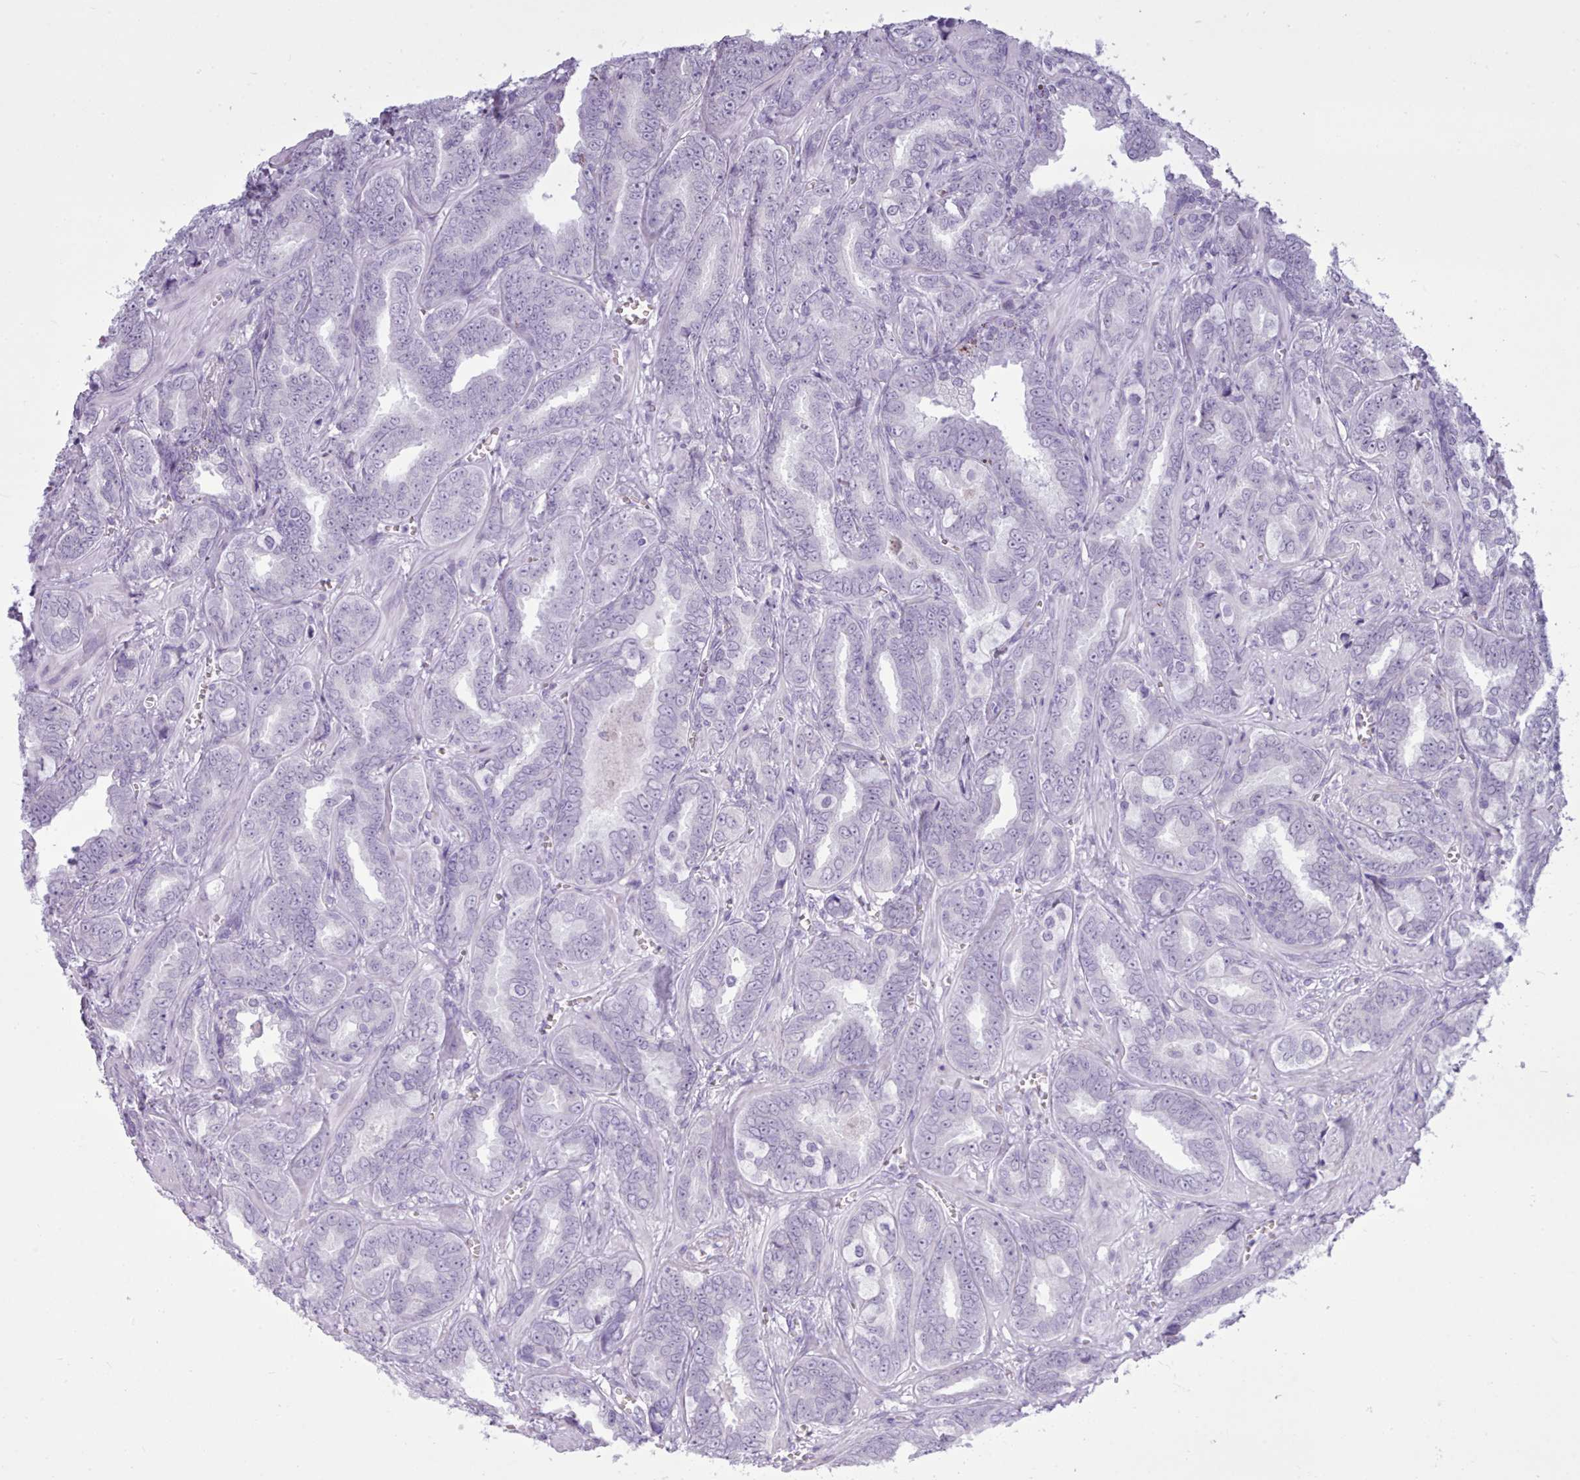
{"staining": {"intensity": "negative", "quantity": "none", "location": "none"}, "tissue": "prostate cancer", "cell_type": "Tumor cells", "image_type": "cancer", "snomed": [{"axis": "morphology", "description": "Adenocarcinoma, High grade"}, {"axis": "topography", "description": "Prostate"}], "caption": "DAB immunohistochemical staining of human prostate high-grade adenocarcinoma demonstrates no significant positivity in tumor cells.", "gene": "FBXO48", "patient": {"sex": "male", "age": 67}}